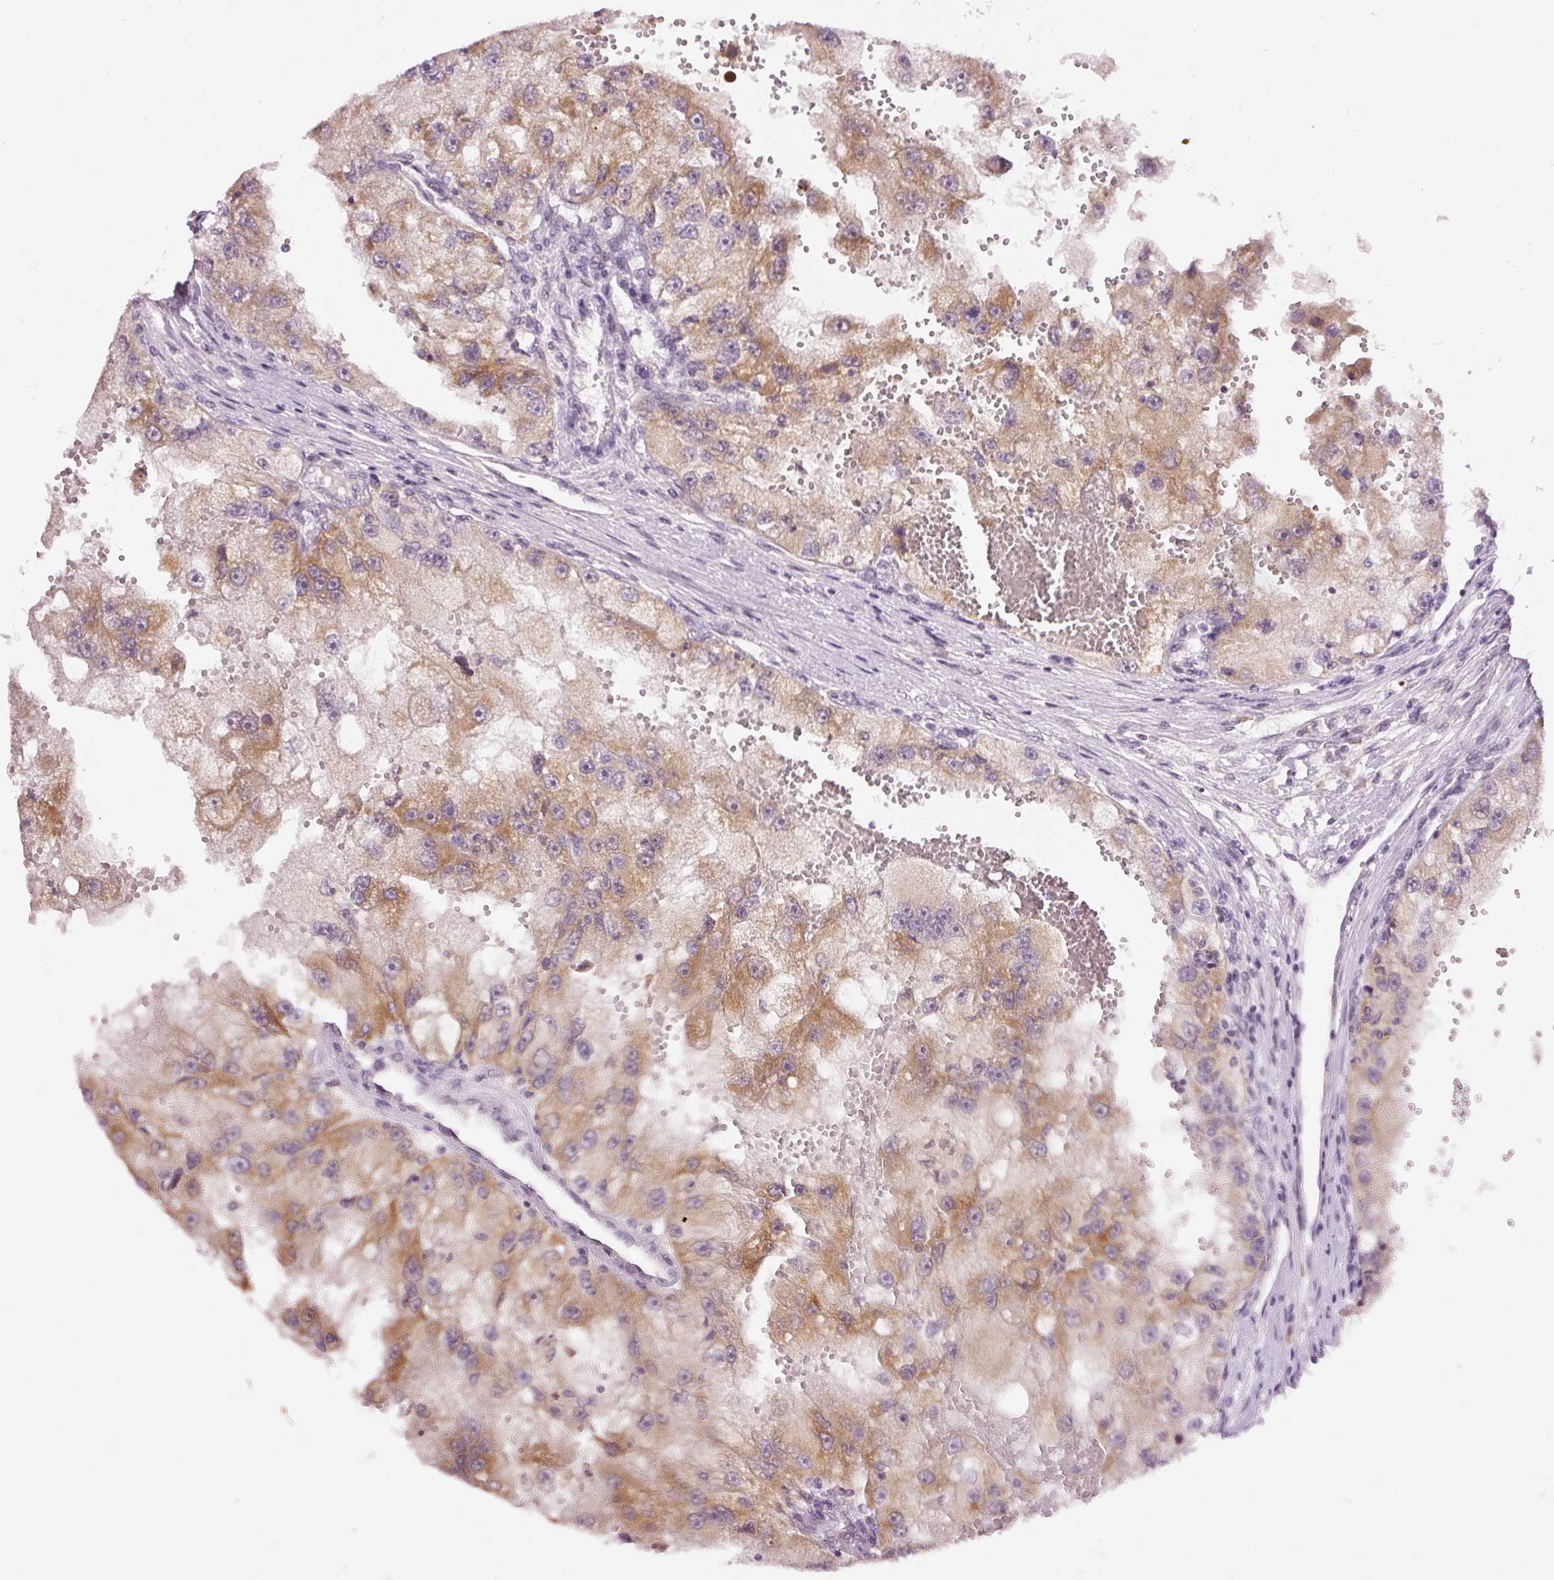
{"staining": {"intensity": "moderate", "quantity": ">75%", "location": "cytoplasmic/membranous"}, "tissue": "renal cancer", "cell_type": "Tumor cells", "image_type": "cancer", "snomed": [{"axis": "morphology", "description": "Adenocarcinoma, NOS"}, {"axis": "topography", "description": "Kidney"}], "caption": "The immunohistochemical stain shows moderate cytoplasmic/membranous positivity in tumor cells of adenocarcinoma (renal) tissue.", "gene": "ABHD11", "patient": {"sex": "male", "age": 63}}